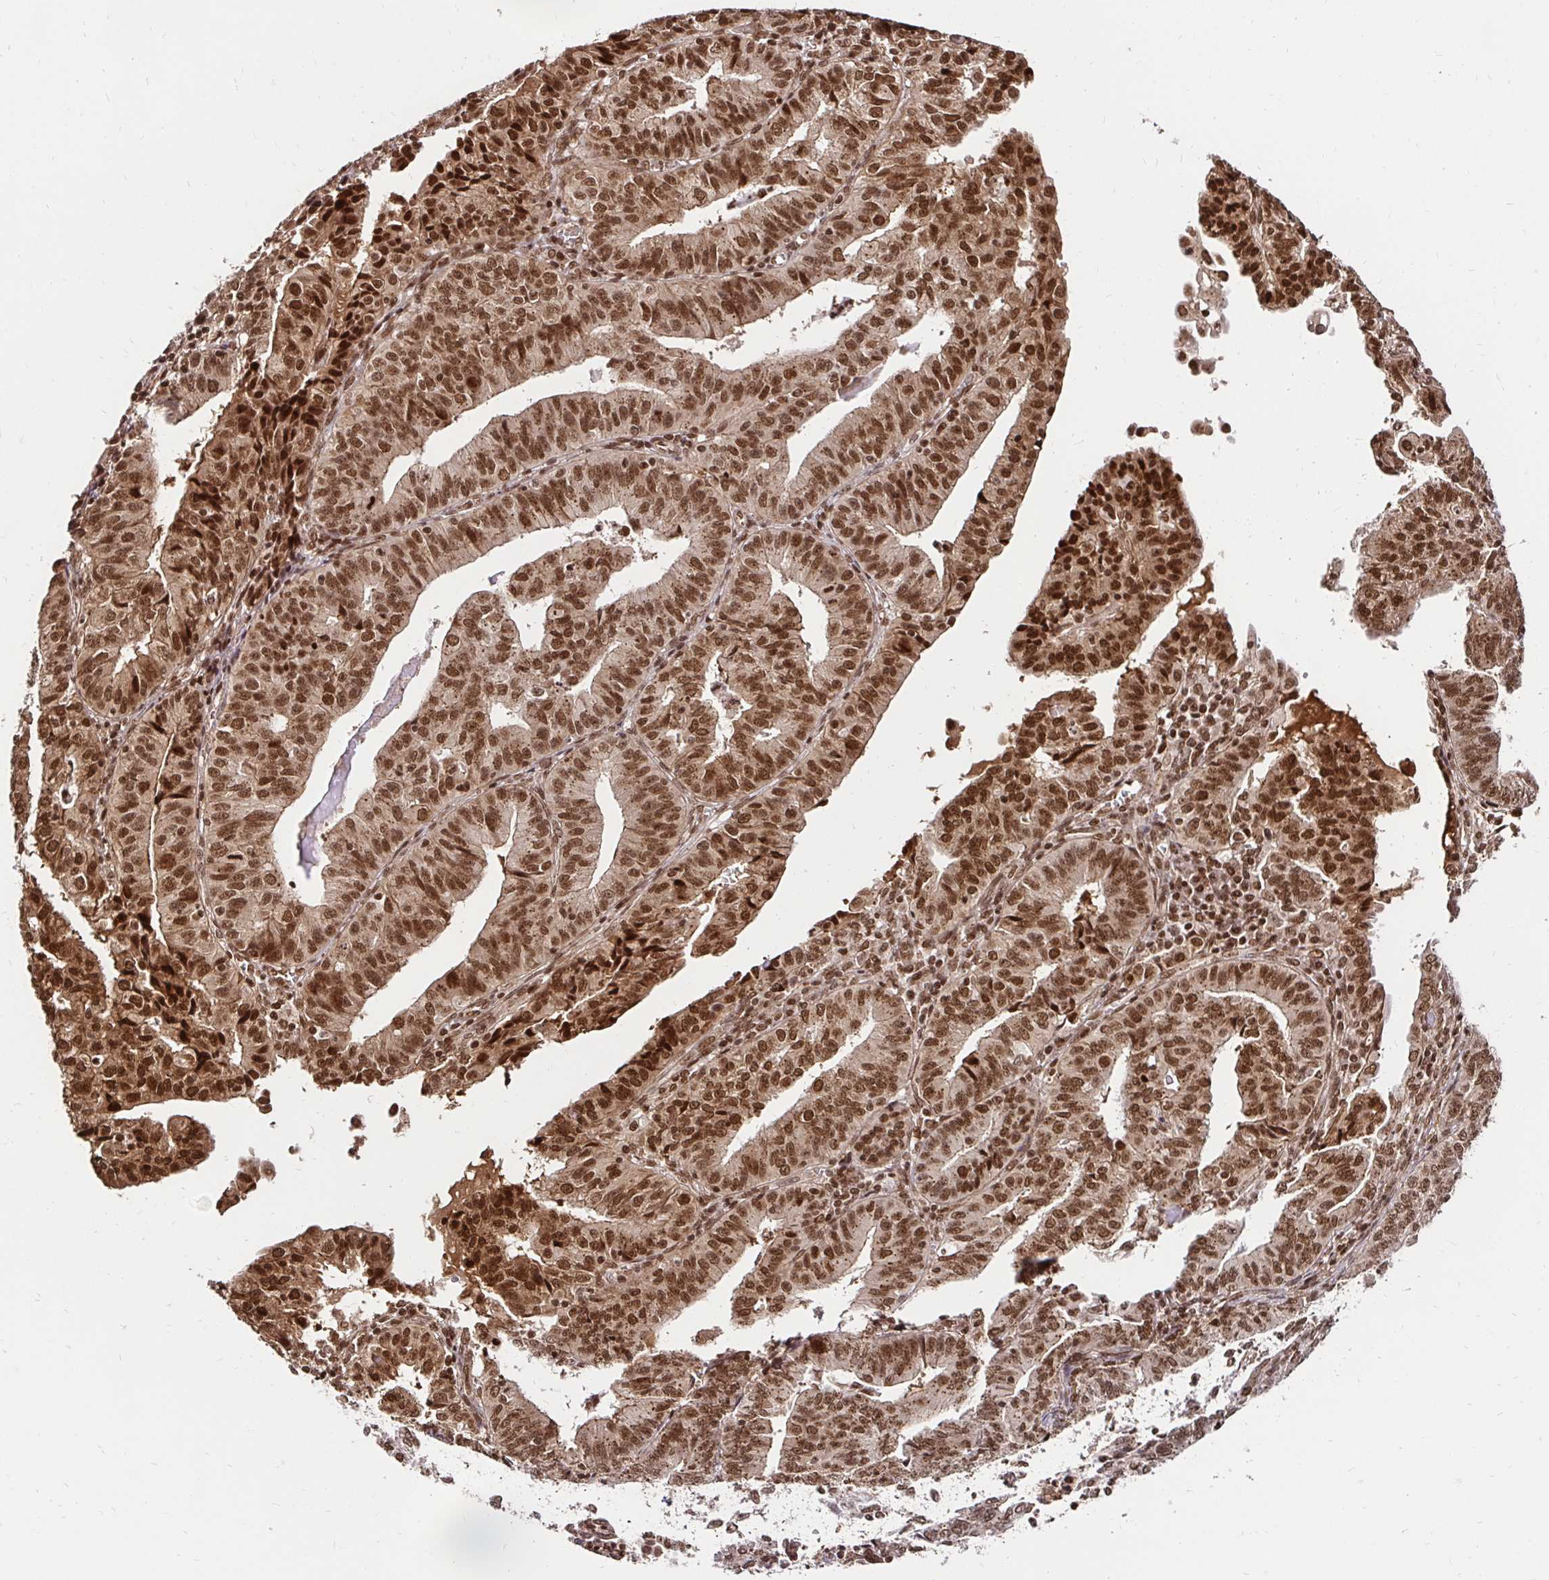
{"staining": {"intensity": "strong", "quantity": ">75%", "location": "cytoplasmic/membranous,nuclear"}, "tissue": "endometrial cancer", "cell_type": "Tumor cells", "image_type": "cancer", "snomed": [{"axis": "morphology", "description": "Adenocarcinoma, NOS"}, {"axis": "topography", "description": "Endometrium"}], "caption": "Endometrial cancer stained for a protein (brown) reveals strong cytoplasmic/membranous and nuclear positive expression in about >75% of tumor cells.", "gene": "GLYR1", "patient": {"sex": "female", "age": 56}}